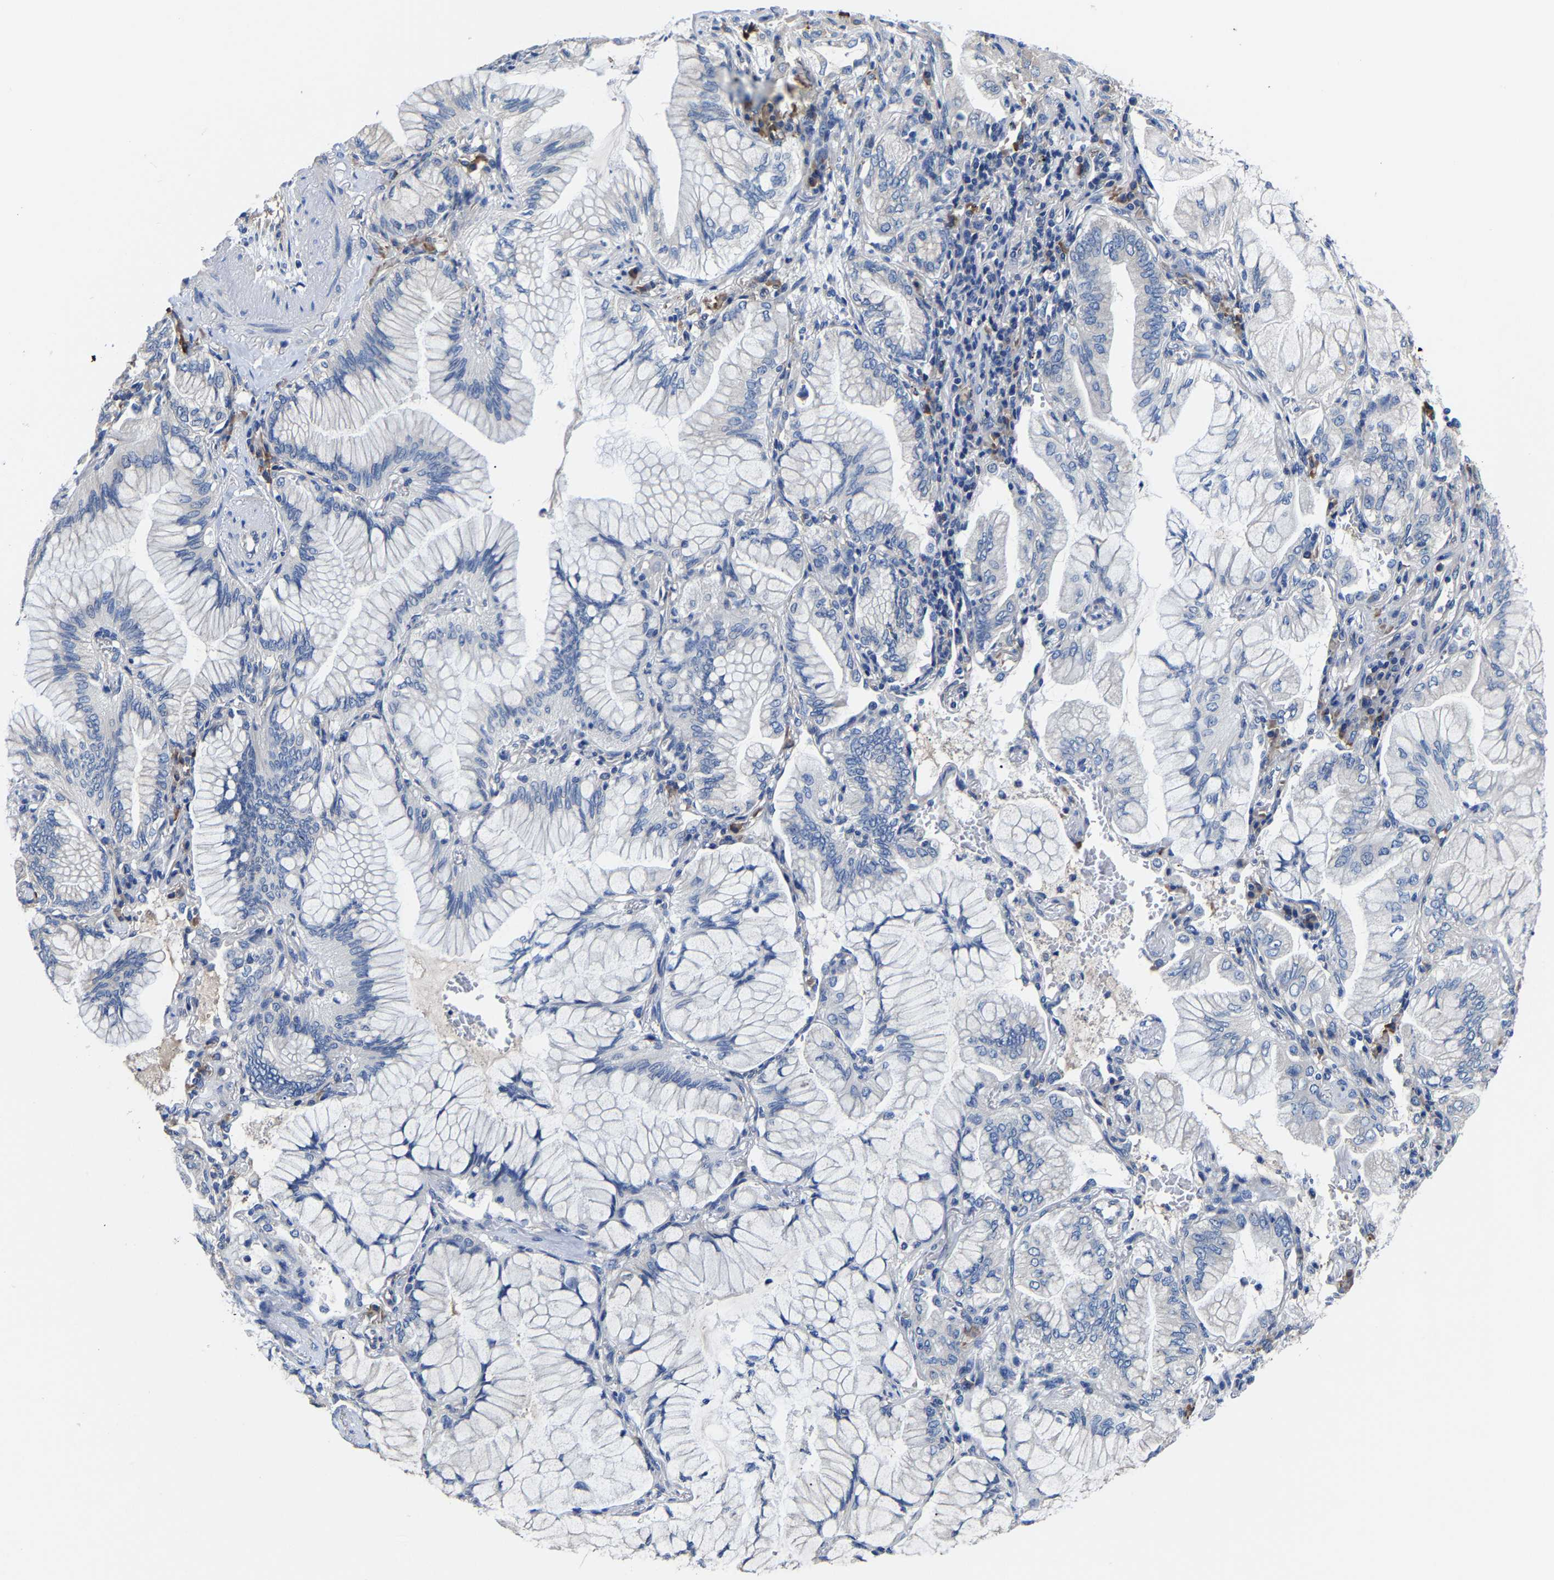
{"staining": {"intensity": "negative", "quantity": "none", "location": "none"}, "tissue": "lung cancer", "cell_type": "Tumor cells", "image_type": "cancer", "snomed": [{"axis": "morphology", "description": "Adenocarcinoma, NOS"}, {"axis": "topography", "description": "Lung"}], "caption": "DAB (3,3'-diaminobenzidine) immunohistochemical staining of lung cancer exhibits no significant expression in tumor cells.", "gene": "SRPK2", "patient": {"sex": "female", "age": 70}}